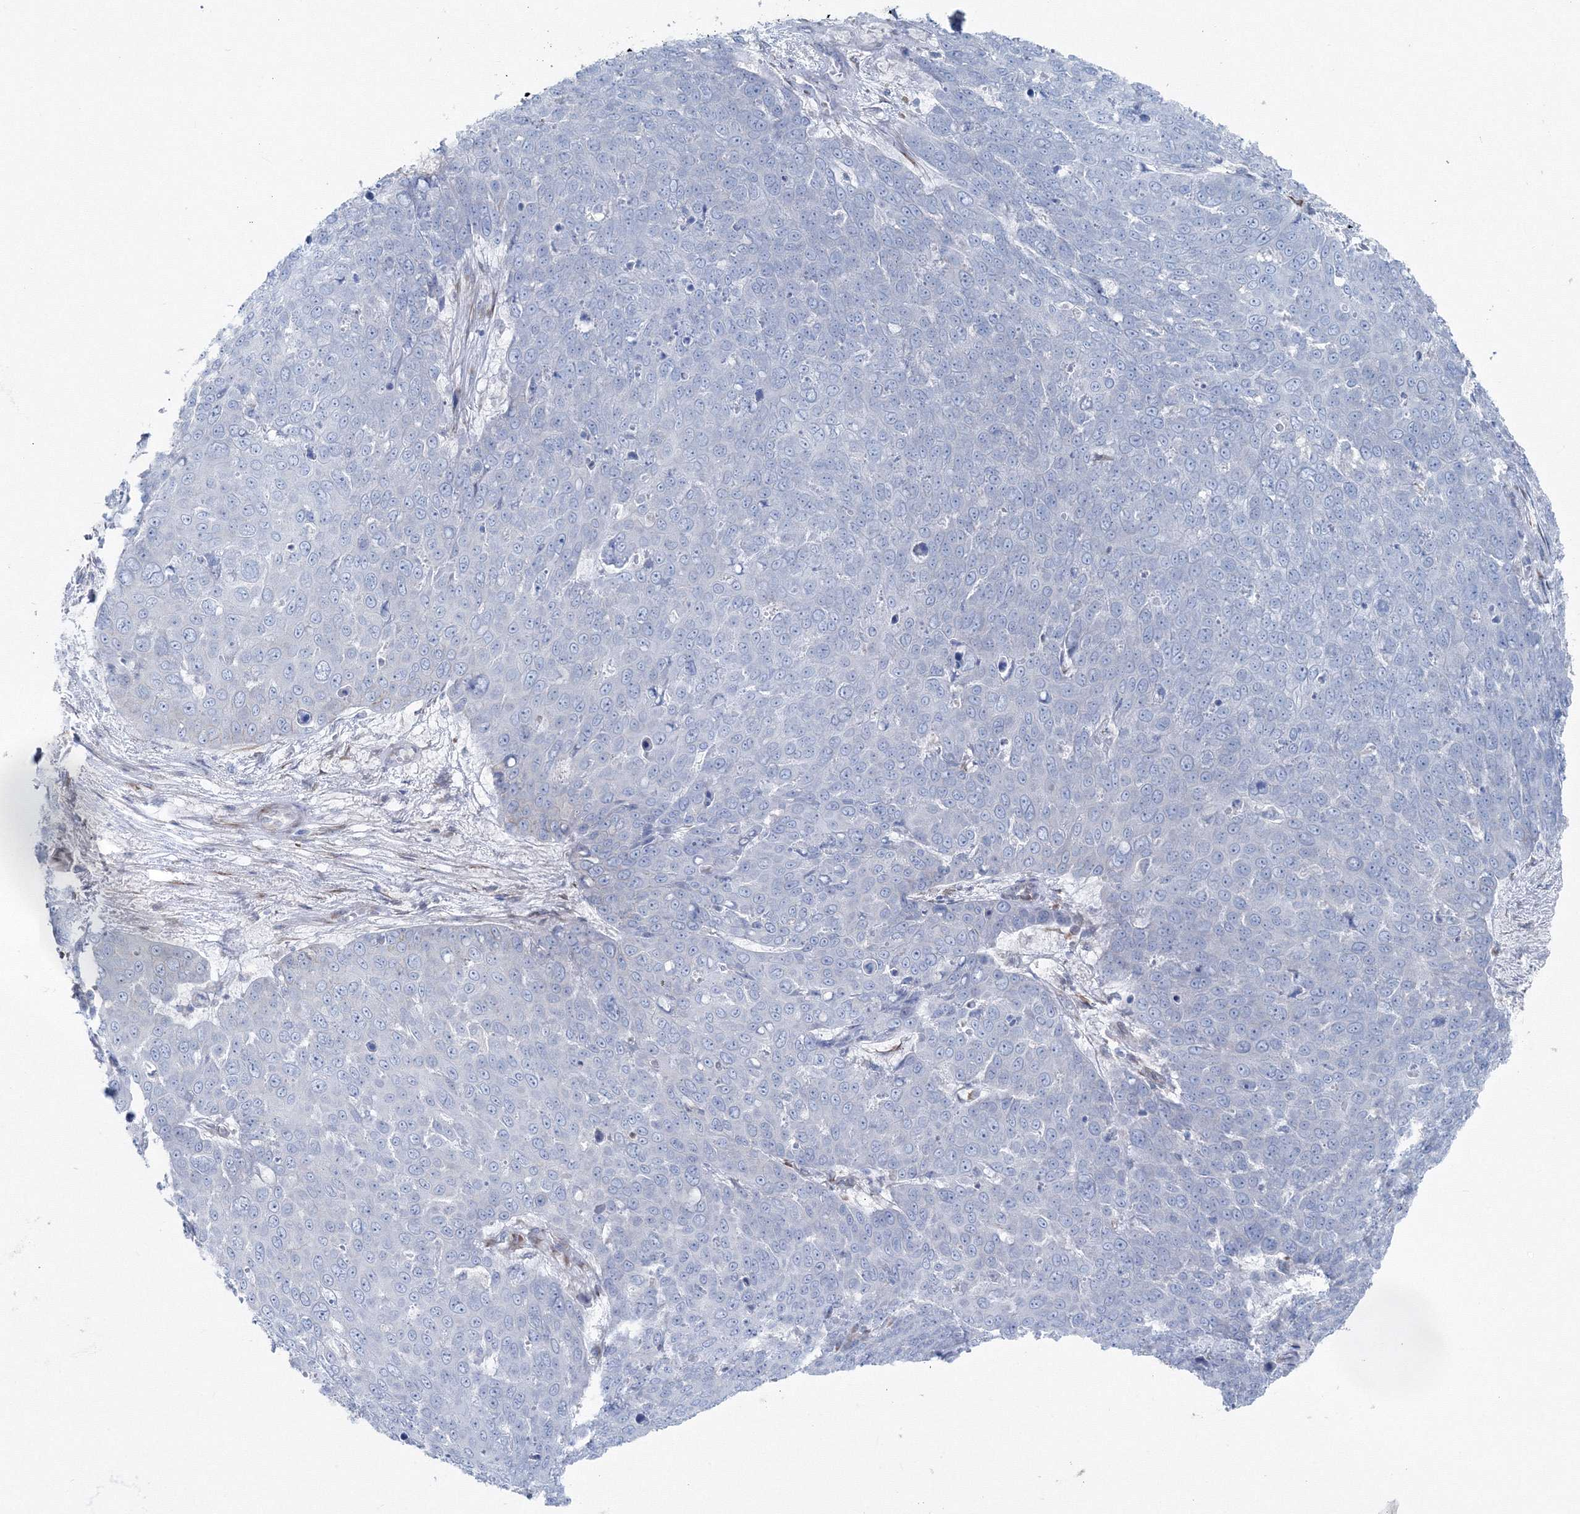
{"staining": {"intensity": "negative", "quantity": "none", "location": "none"}, "tissue": "skin cancer", "cell_type": "Tumor cells", "image_type": "cancer", "snomed": [{"axis": "morphology", "description": "Squamous cell carcinoma, NOS"}, {"axis": "topography", "description": "Skin"}], "caption": "IHC photomicrograph of human squamous cell carcinoma (skin) stained for a protein (brown), which reveals no staining in tumor cells.", "gene": "RCN1", "patient": {"sex": "male", "age": 71}}